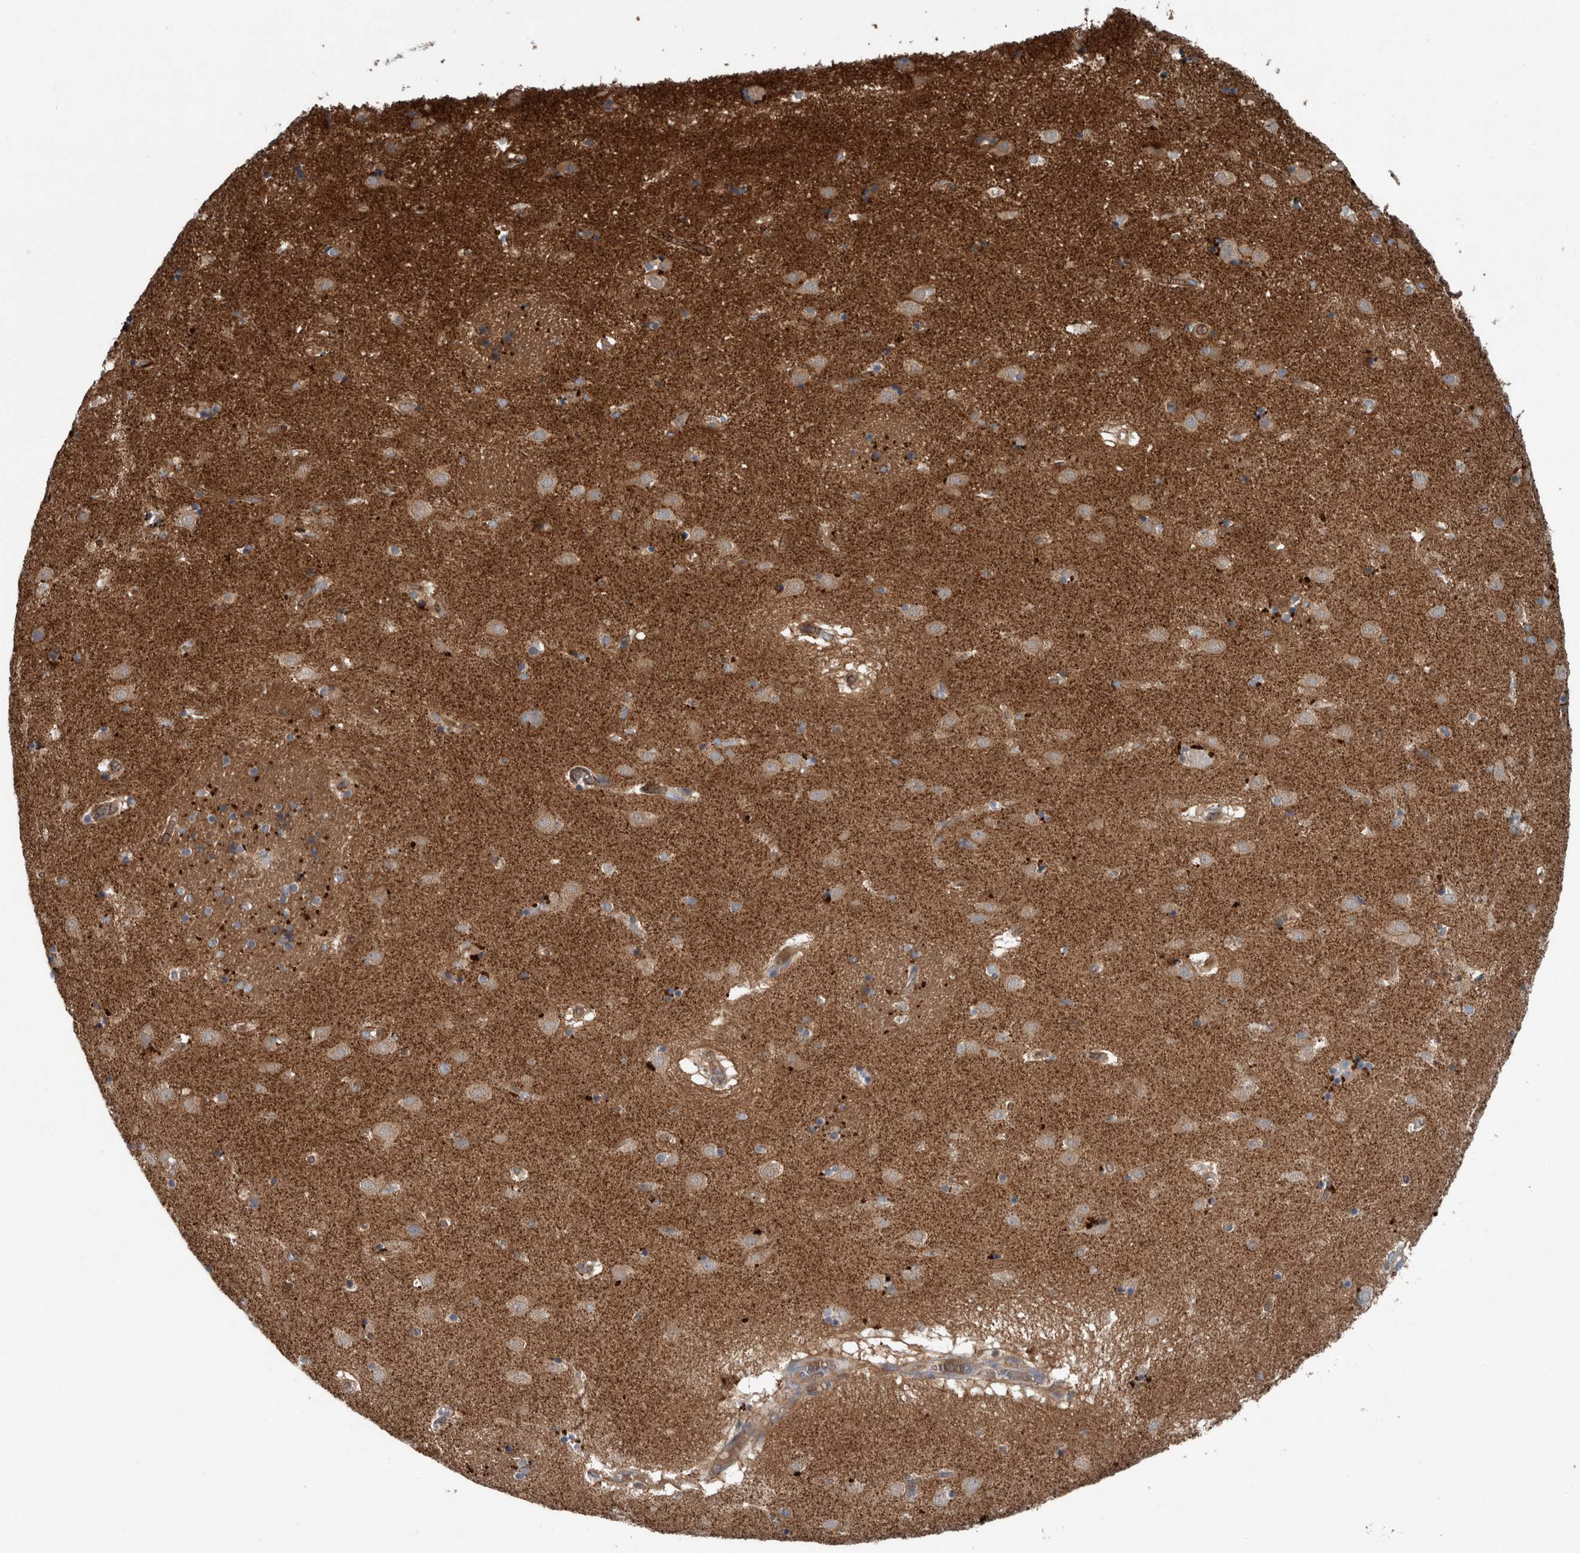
{"staining": {"intensity": "strong", "quantity": "25%-75%", "location": "cytoplasmic/membranous"}, "tissue": "caudate", "cell_type": "Glial cells", "image_type": "normal", "snomed": [{"axis": "morphology", "description": "Normal tissue, NOS"}, {"axis": "topography", "description": "Lateral ventricle wall"}], "caption": "Caudate was stained to show a protein in brown. There is high levels of strong cytoplasmic/membranous staining in about 25%-75% of glial cells. The staining was performed using DAB (3,3'-diaminobenzidine), with brown indicating positive protein expression. Nuclei are stained blue with hematoxylin.", "gene": "GLT8D2", "patient": {"sex": "male", "age": 70}}